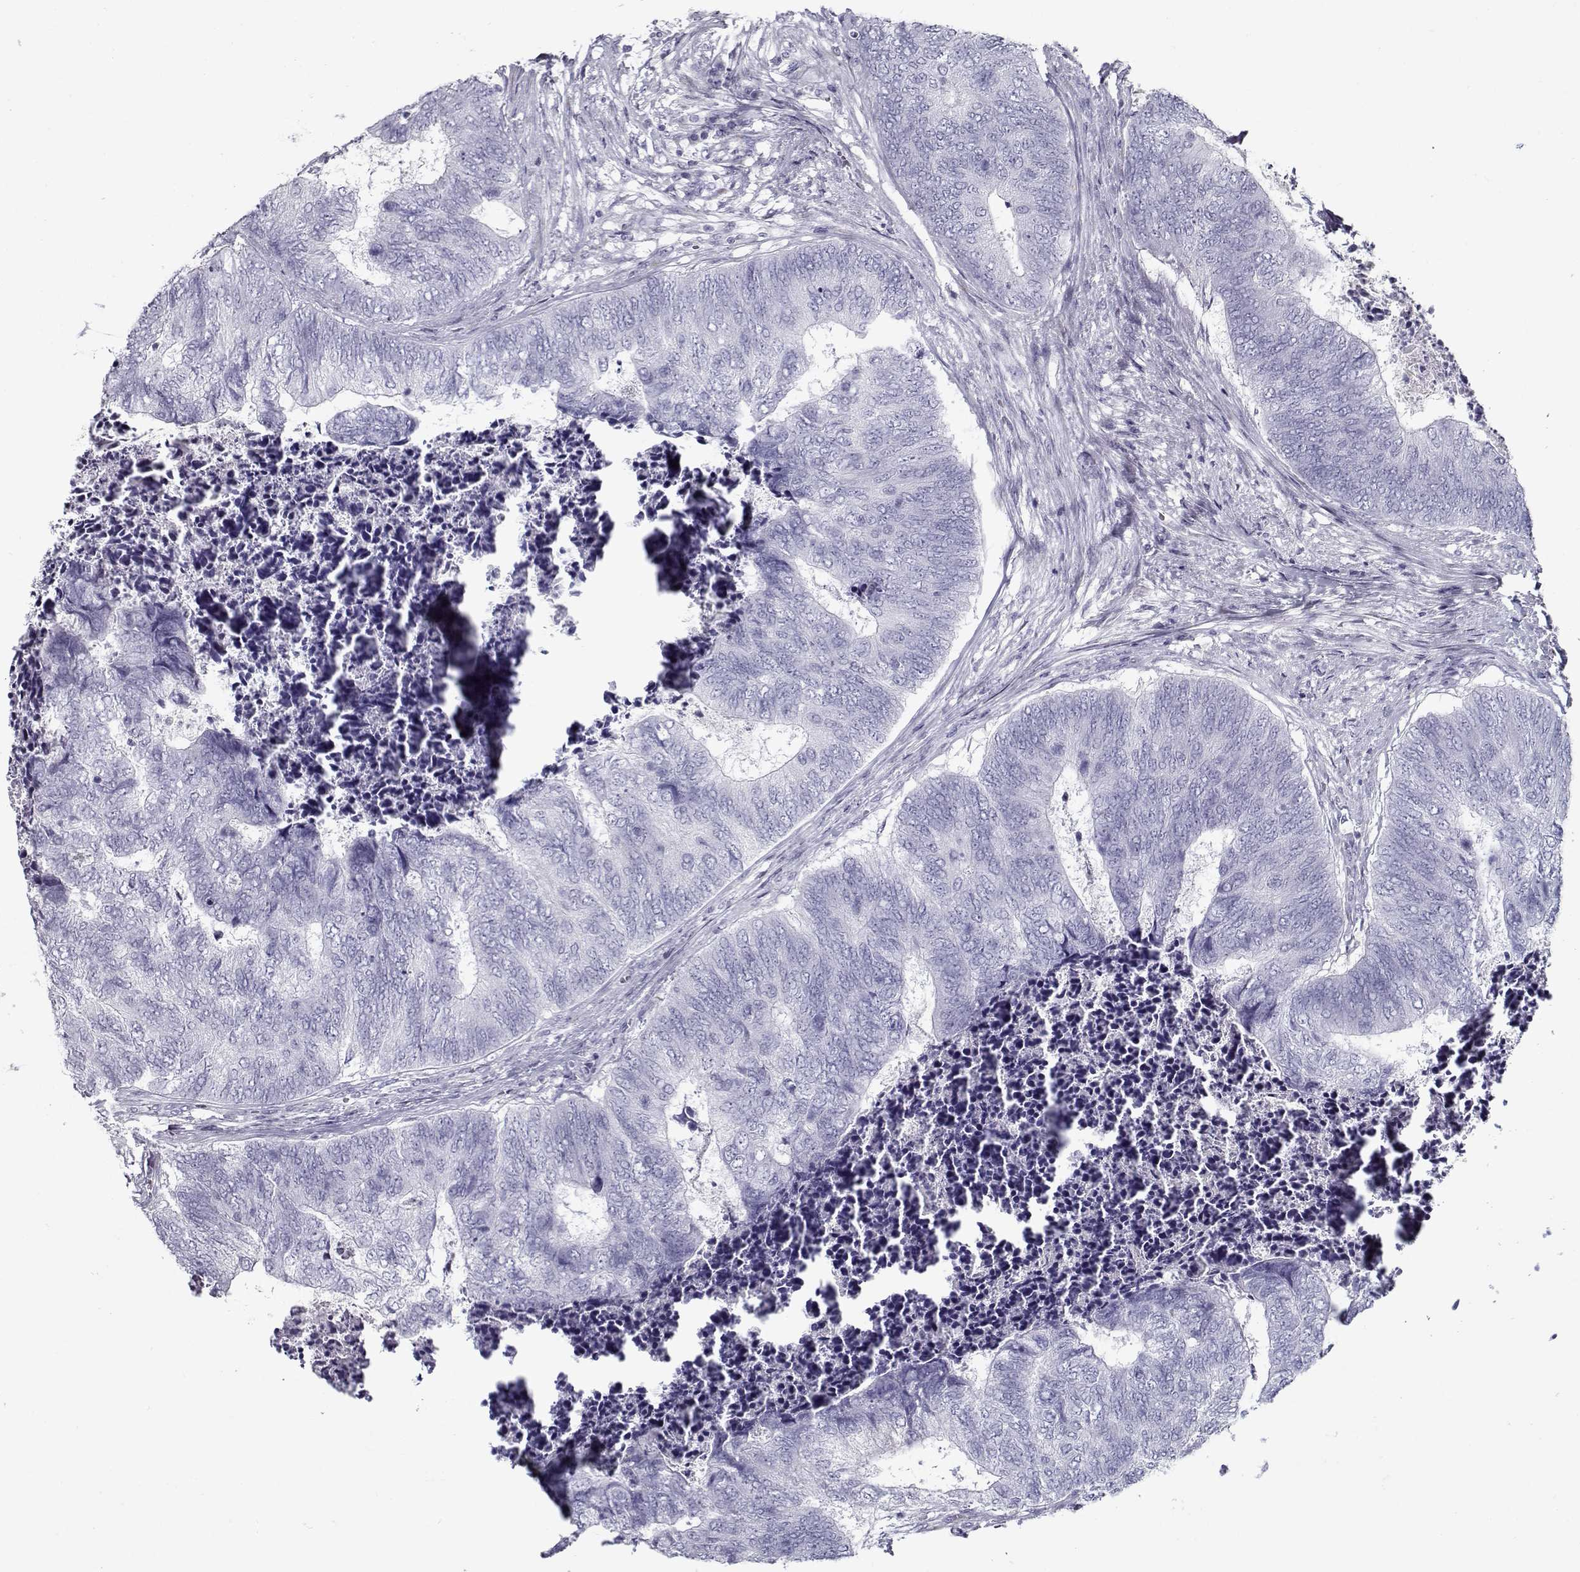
{"staining": {"intensity": "negative", "quantity": "none", "location": "none"}, "tissue": "colorectal cancer", "cell_type": "Tumor cells", "image_type": "cancer", "snomed": [{"axis": "morphology", "description": "Adenocarcinoma, NOS"}, {"axis": "topography", "description": "Colon"}], "caption": "Histopathology image shows no protein staining in tumor cells of colorectal cancer (adenocarcinoma) tissue.", "gene": "GAGE2A", "patient": {"sex": "female", "age": 67}}